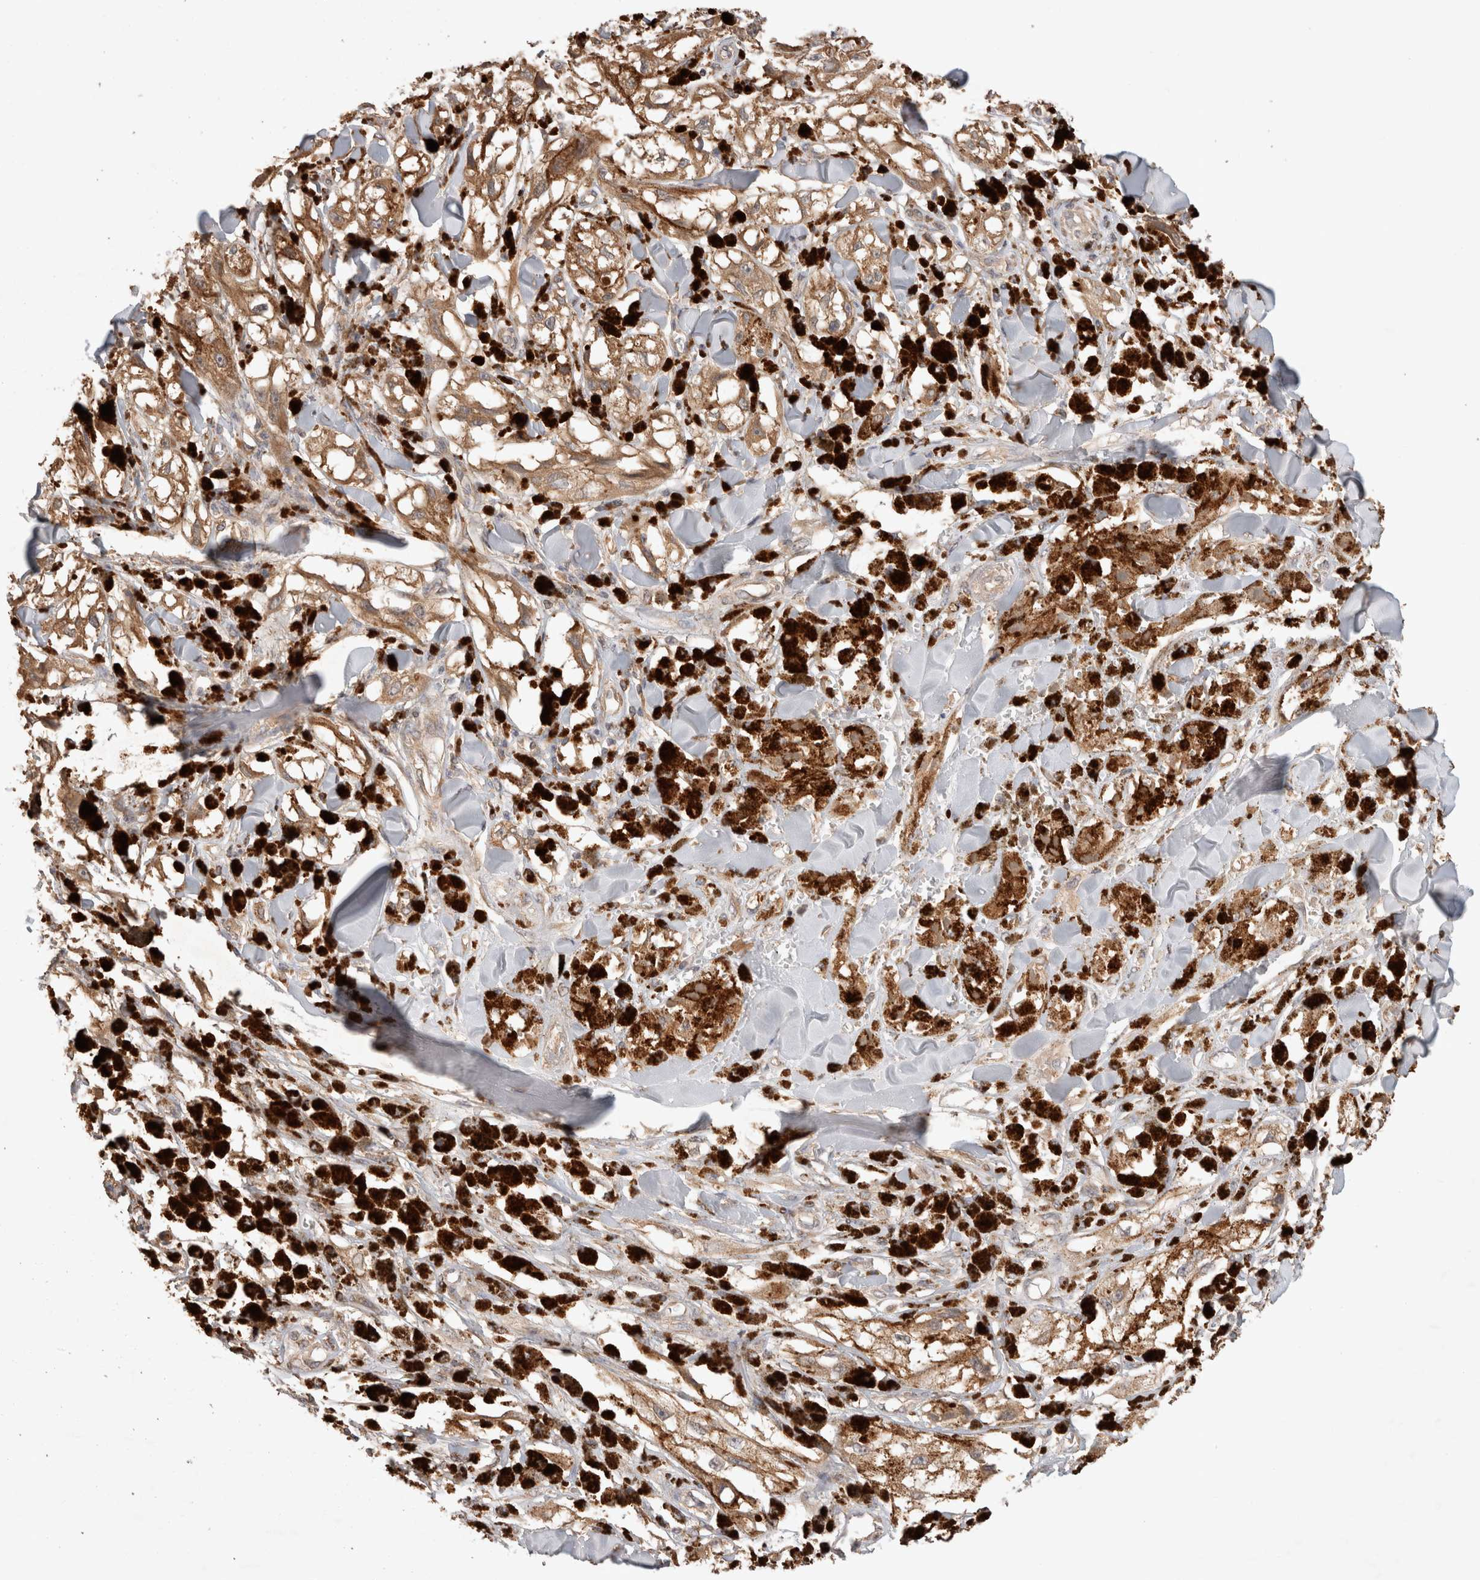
{"staining": {"intensity": "weak", "quantity": ">75%", "location": "cytoplasmic/membranous"}, "tissue": "melanoma", "cell_type": "Tumor cells", "image_type": "cancer", "snomed": [{"axis": "morphology", "description": "Malignant melanoma, NOS"}, {"axis": "topography", "description": "Skin"}], "caption": "Melanoma tissue displays weak cytoplasmic/membranous positivity in approximately >75% of tumor cells, visualized by immunohistochemistry.", "gene": "HROB", "patient": {"sex": "male", "age": 88}}